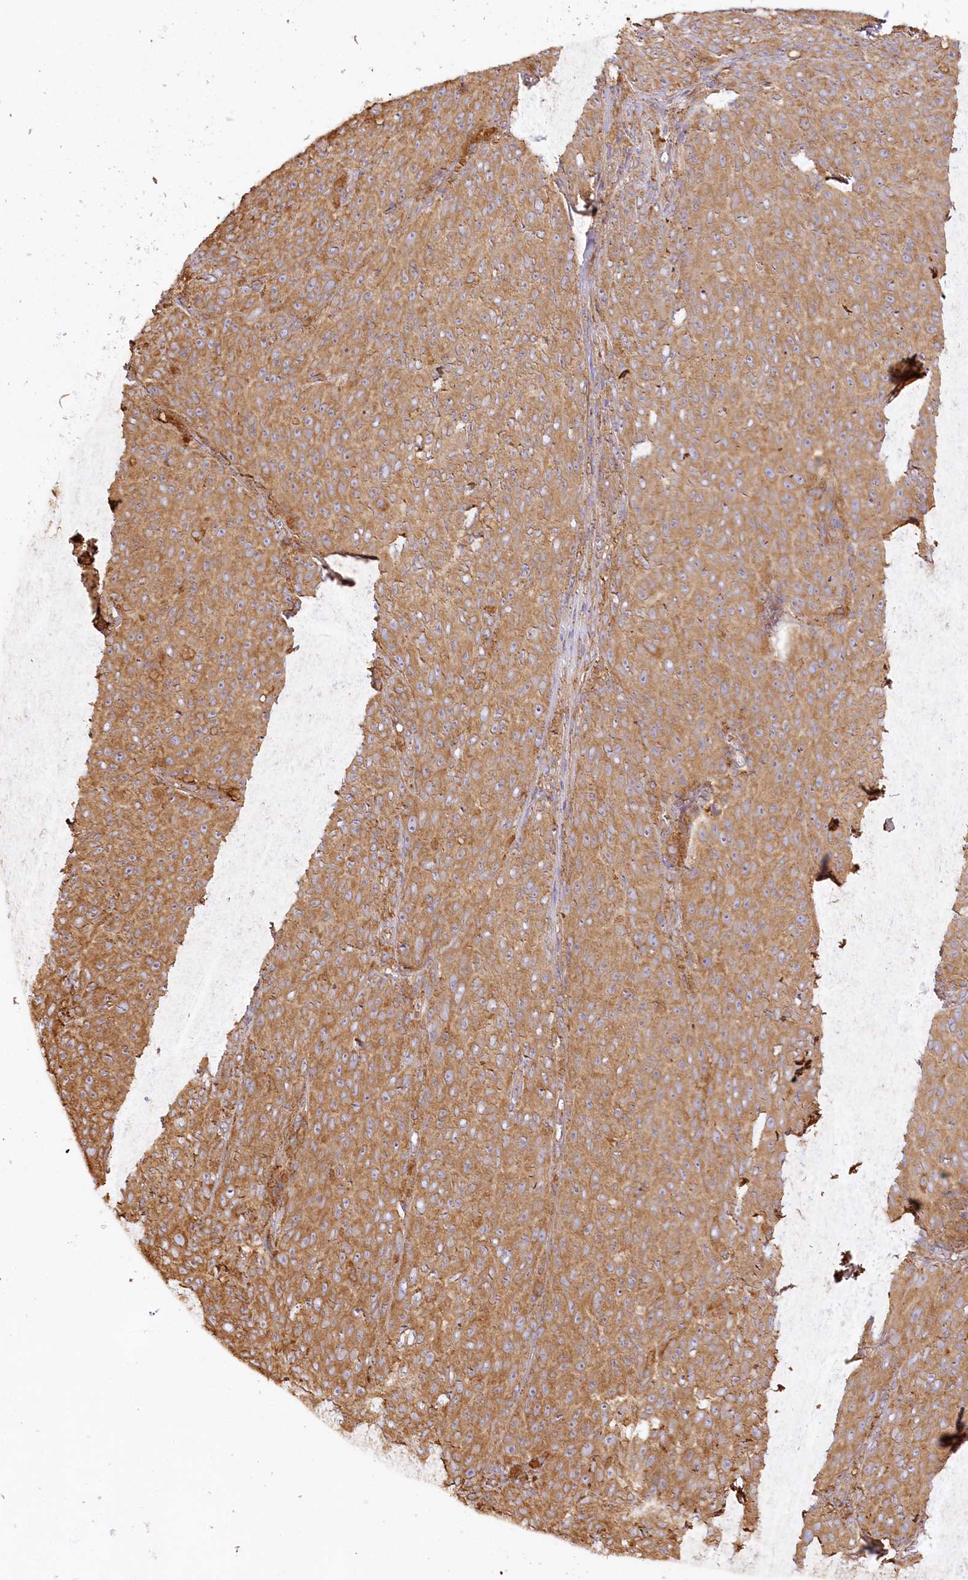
{"staining": {"intensity": "moderate", "quantity": ">75%", "location": "cytoplasmic/membranous"}, "tissue": "melanoma", "cell_type": "Tumor cells", "image_type": "cancer", "snomed": [{"axis": "morphology", "description": "Malignant melanoma, NOS"}, {"axis": "topography", "description": "Skin"}], "caption": "Immunohistochemistry (IHC) image of neoplastic tissue: human melanoma stained using immunohistochemistry reveals medium levels of moderate protein expression localized specifically in the cytoplasmic/membranous of tumor cells, appearing as a cytoplasmic/membranous brown color.", "gene": "ACAP2", "patient": {"sex": "female", "age": 82}}